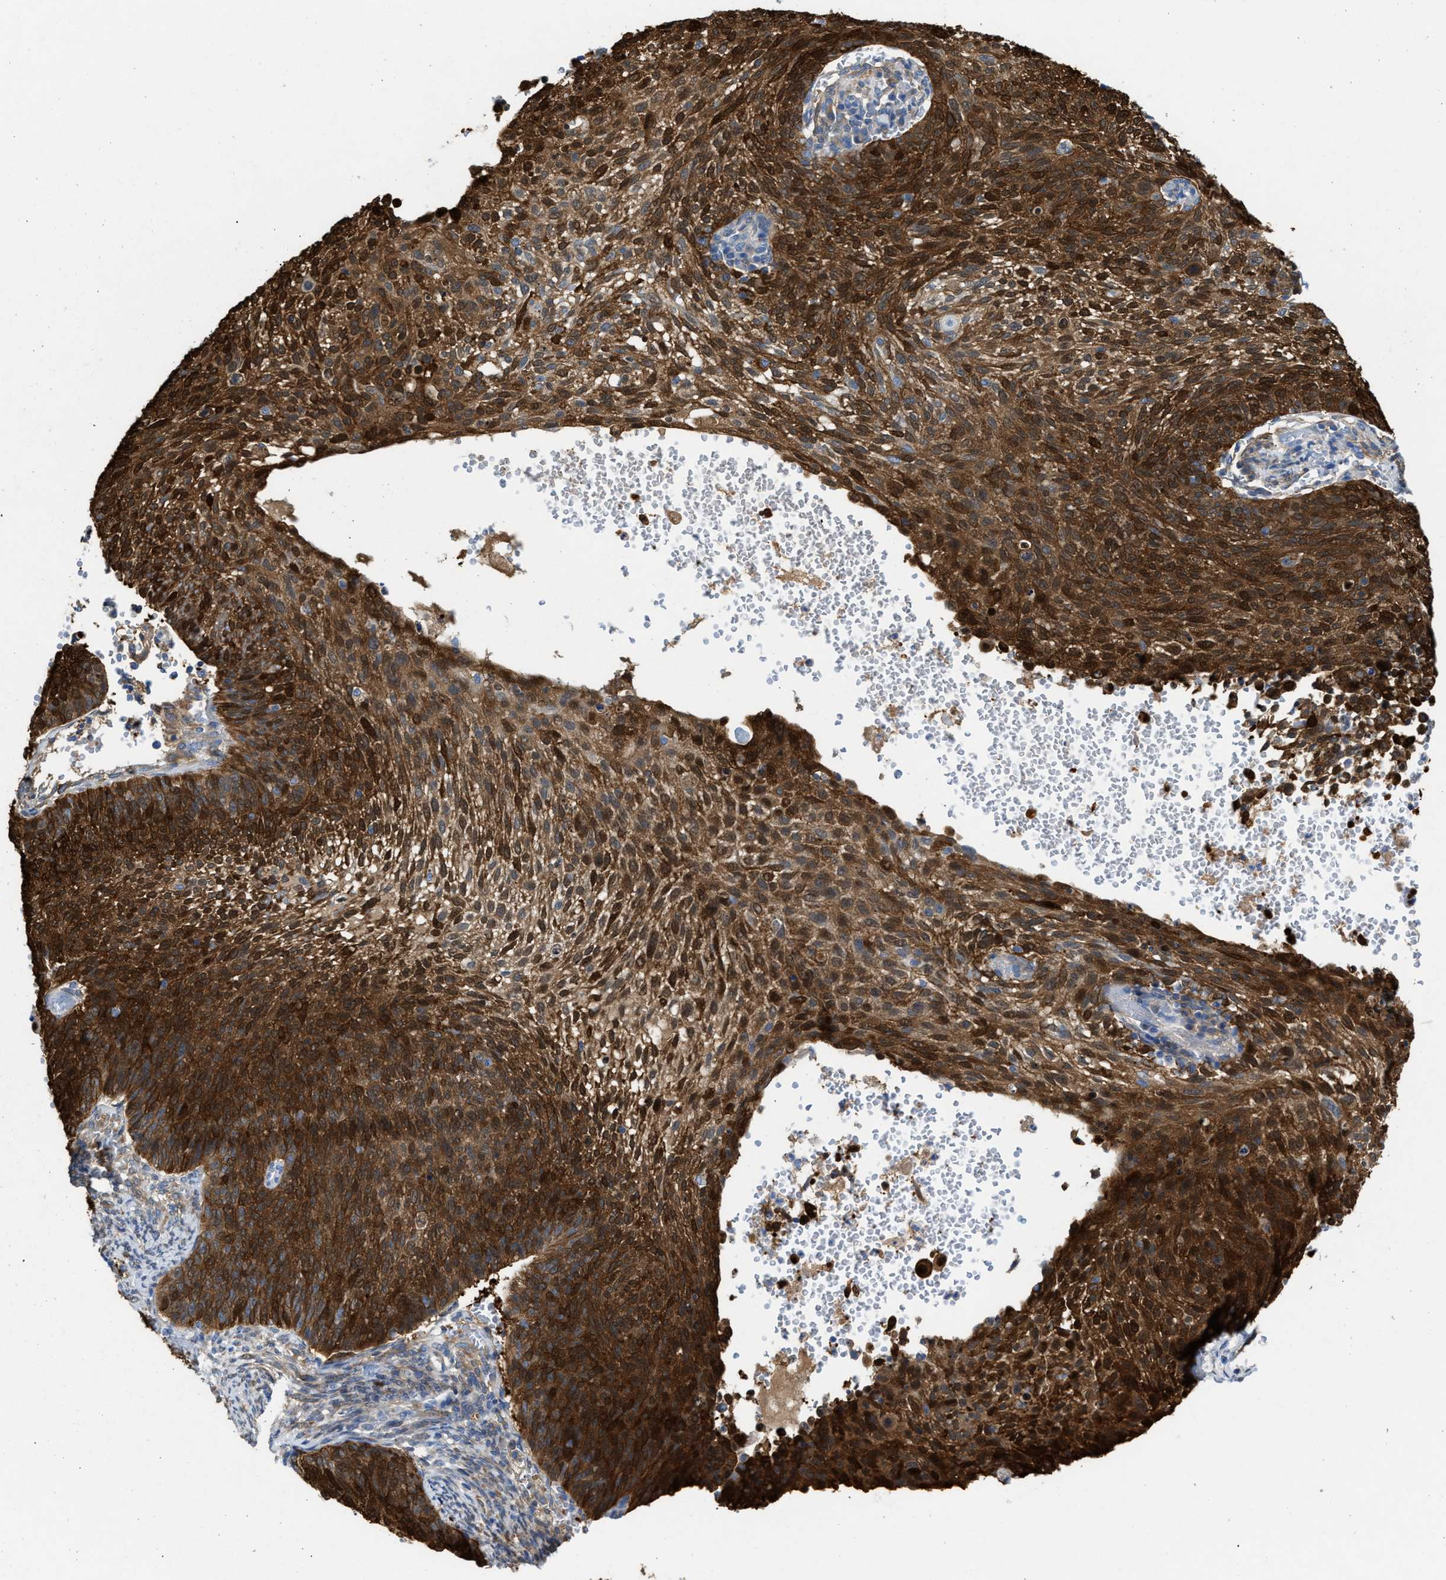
{"staining": {"intensity": "strong", "quantity": ">75%", "location": "cytoplasmic/membranous,nuclear"}, "tissue": "cervical cancer", "cell_type": "Tumor cells", "image_type": "cancer", "snomed": [{"axis": "morphology", "description": "Squamous cell carcinoma, NOS"}, {"axis": "topography", "description": "Cervix"}], "caption": "Squamous cell carcinoma (cervical) stained with DAB (3,3'-diaminobenzidine) immunohistochemistry (IHC) demonstrates high levels of strong cytoplasmic/membranous and nuclear staining in about >75% of tumor cells.", "gene": "ASS1", "patient": {"sex": "female", "age": 70}}